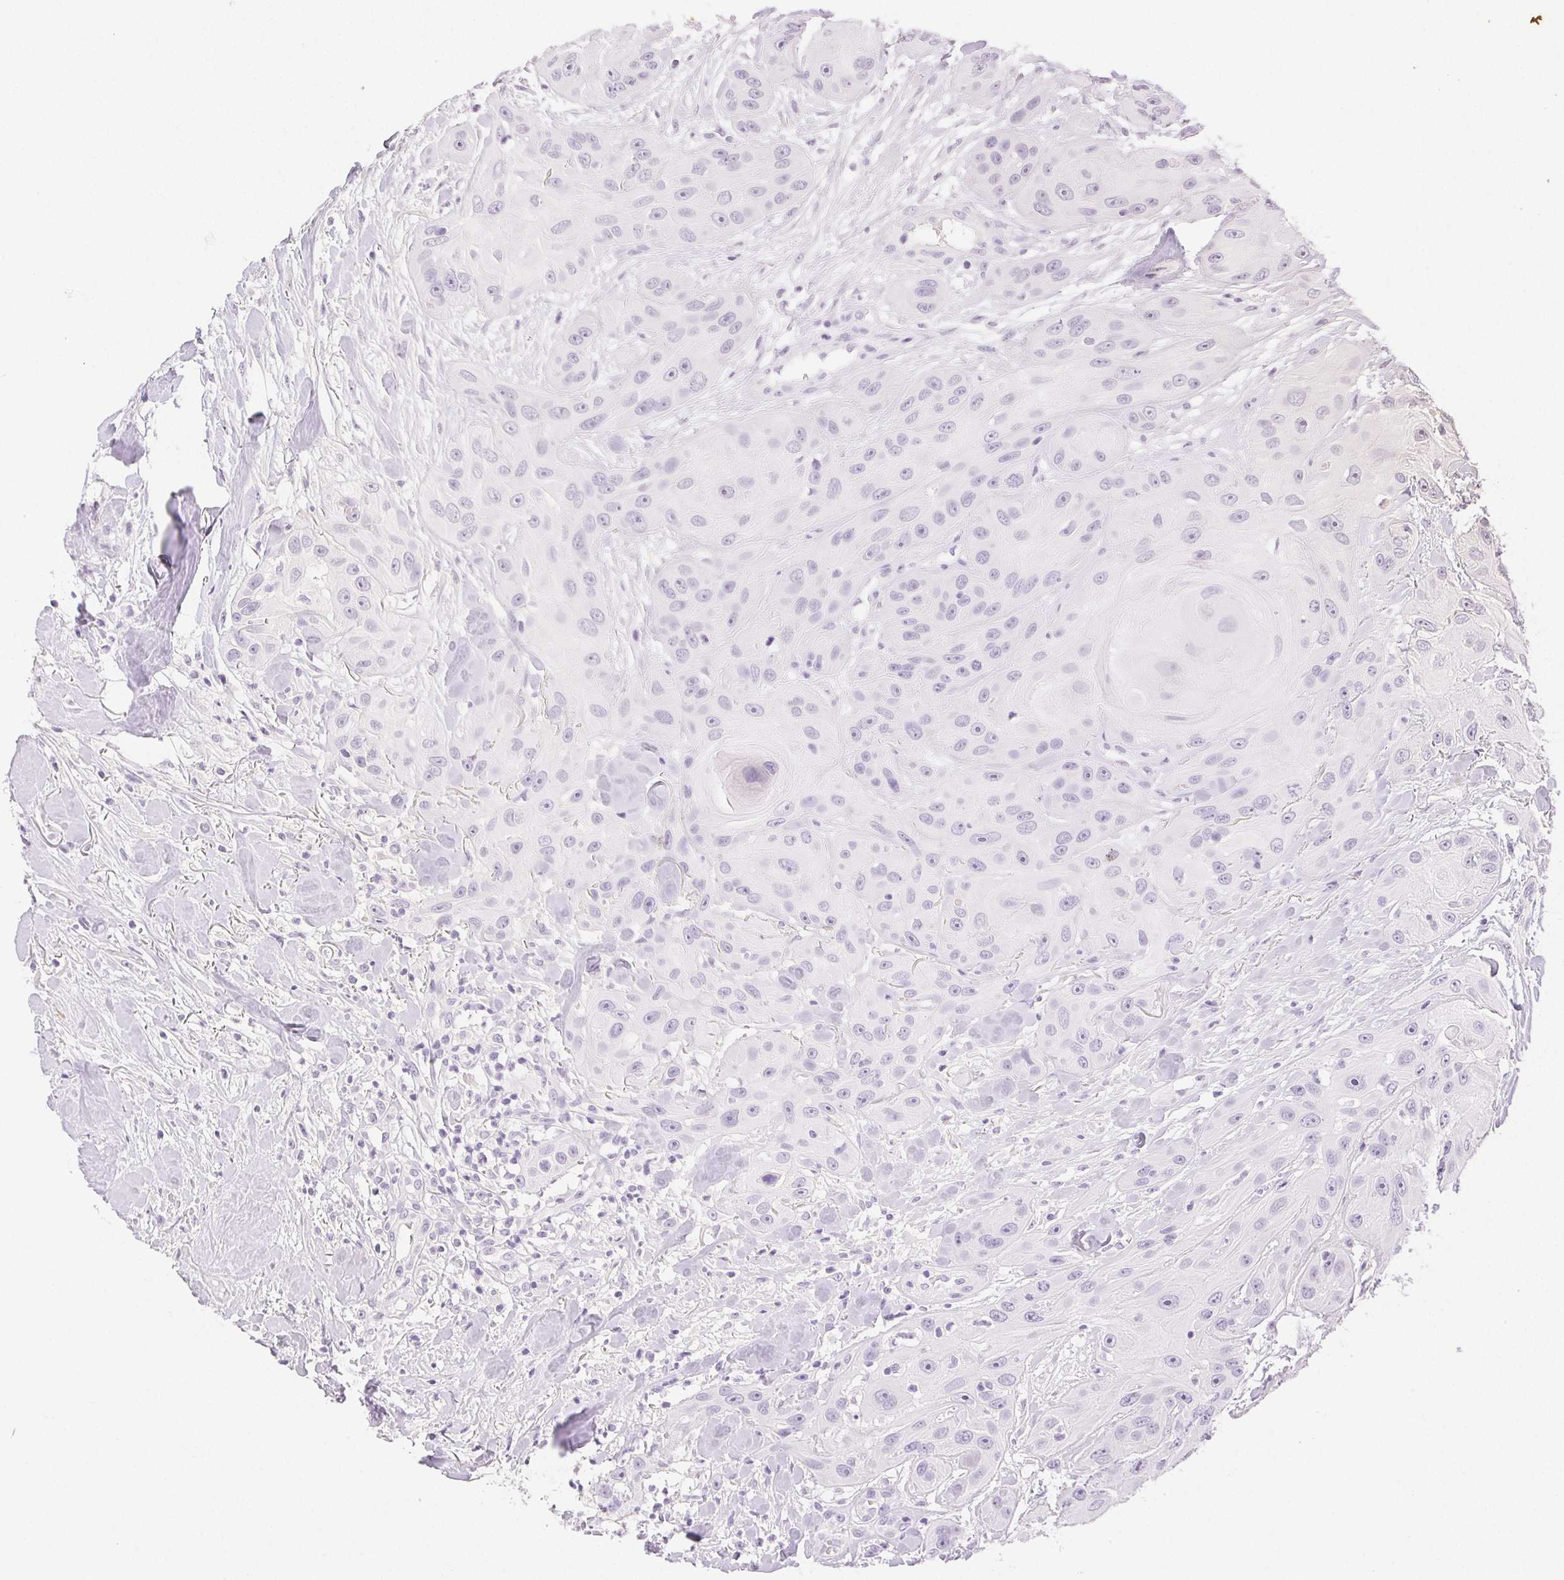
{"staining": {"intensity": "negative", "quantity": "none", "location": "none"}, "tissue": "head and neck cancer", "cell_type": "Tumor cells", "image_type": "cancer", "snomed": [{"axis": "morphology", "description": "Squamous cell carcinoma, NOS"}, {"axis": "topography", "description": "Oral tissue"}, {"axis": "topography", "description": "Head-Neck"}], "caption": "Immunohistochemistry histopathology image of head and neck cancer stained for a protein (brown), which shows no positivity in tumor cells.", "gene": "SPACA4", "patient": {"sex": "male", "age": 77}}